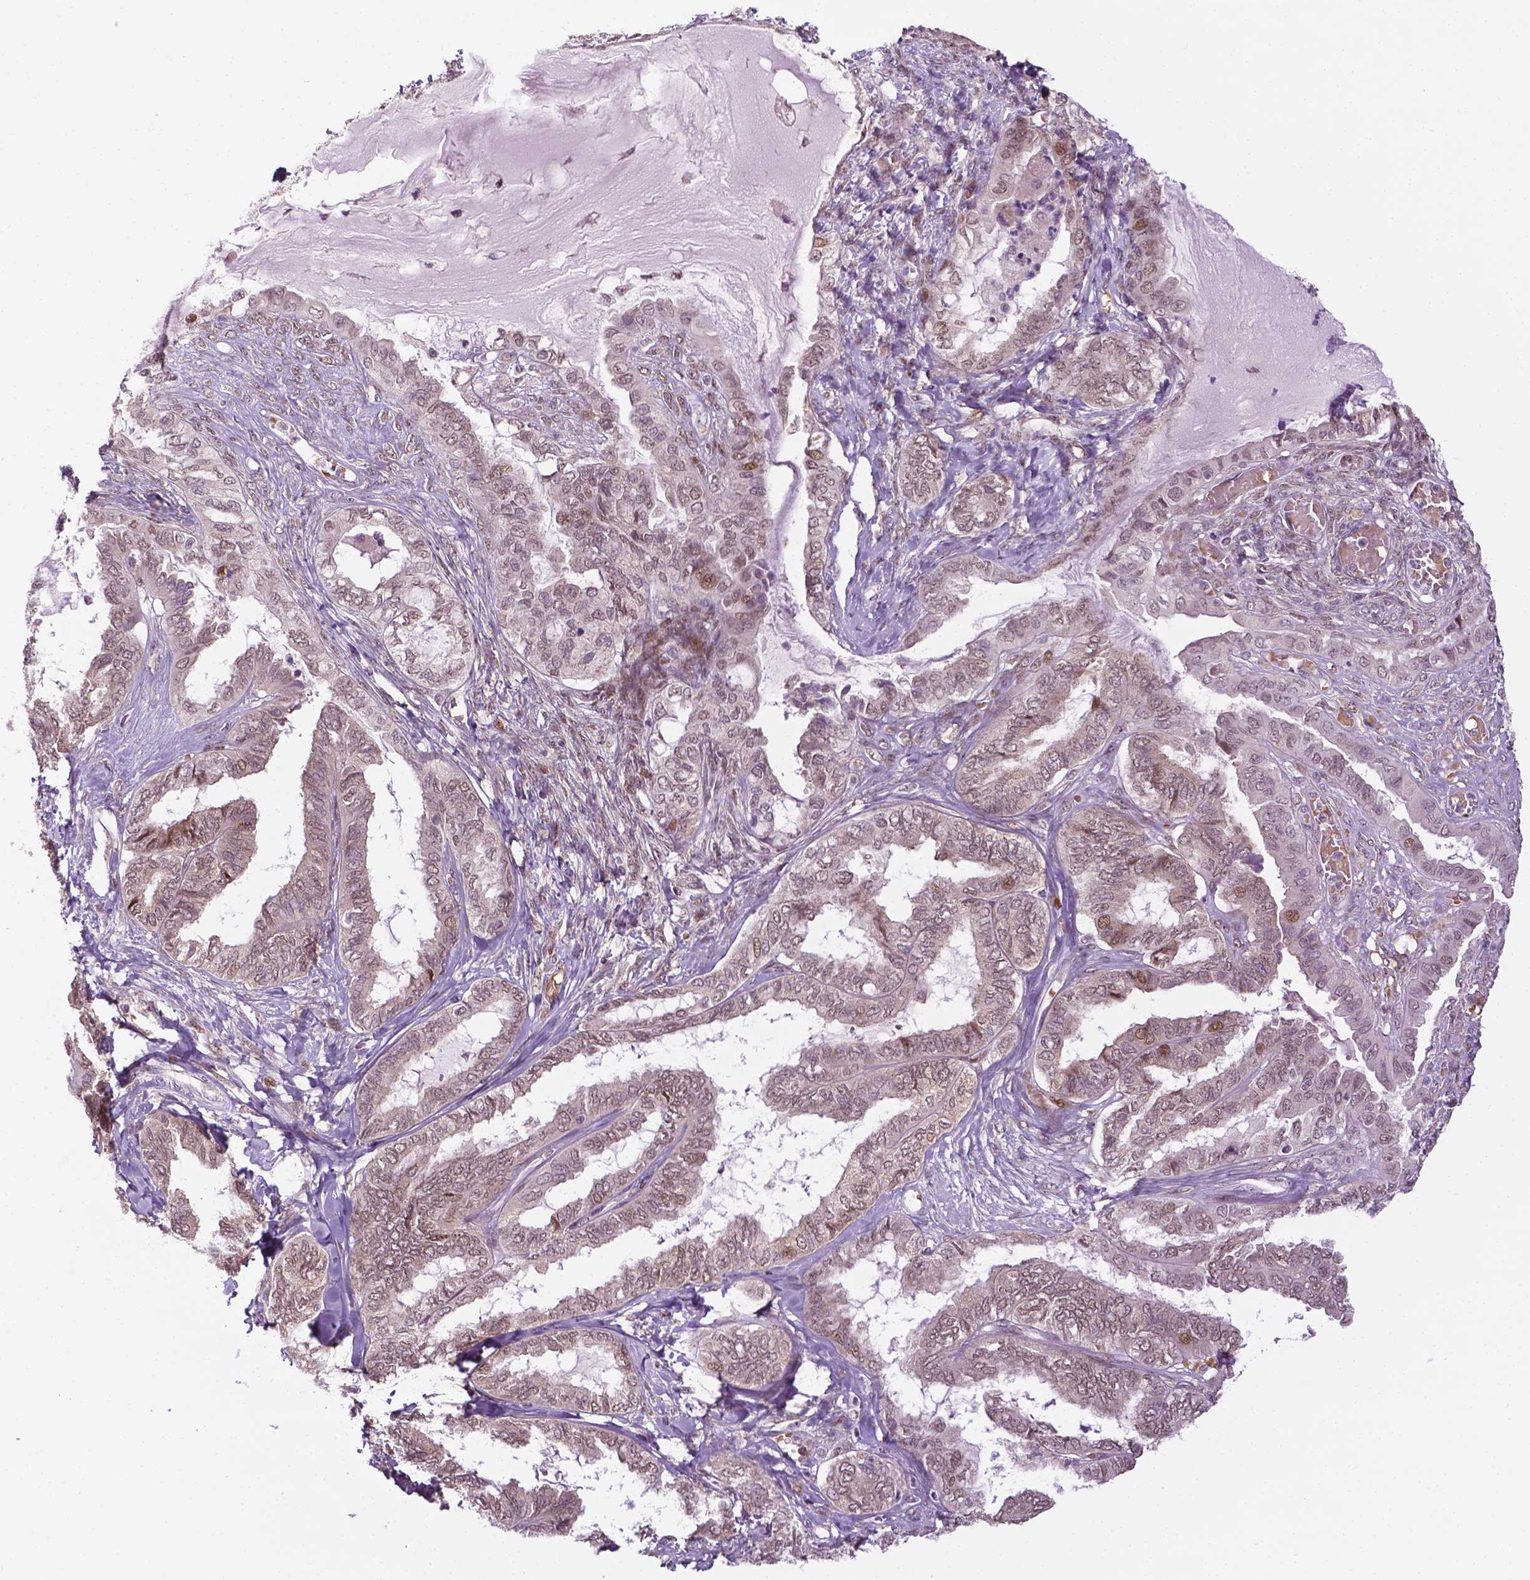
{"staining": {"intensity": "weak", "quantity": "25%-75%", "location": "nuclear"}, "tissue": "ovarian cancer", "cell_type": "Tumor cells", "image_type": "cancer", "snomed": [{"axis": "morphology", "description": "Carcinoma, endometroid"}, {"axis": "topography", "description": "Ovary"}], "caption": "Tumor cells exhibit weak nuclear expression in about 25%-75% of cells in ovarian cancer.", "gene": "ZNF41", "patient": {"sex": "female", "age": 70}}